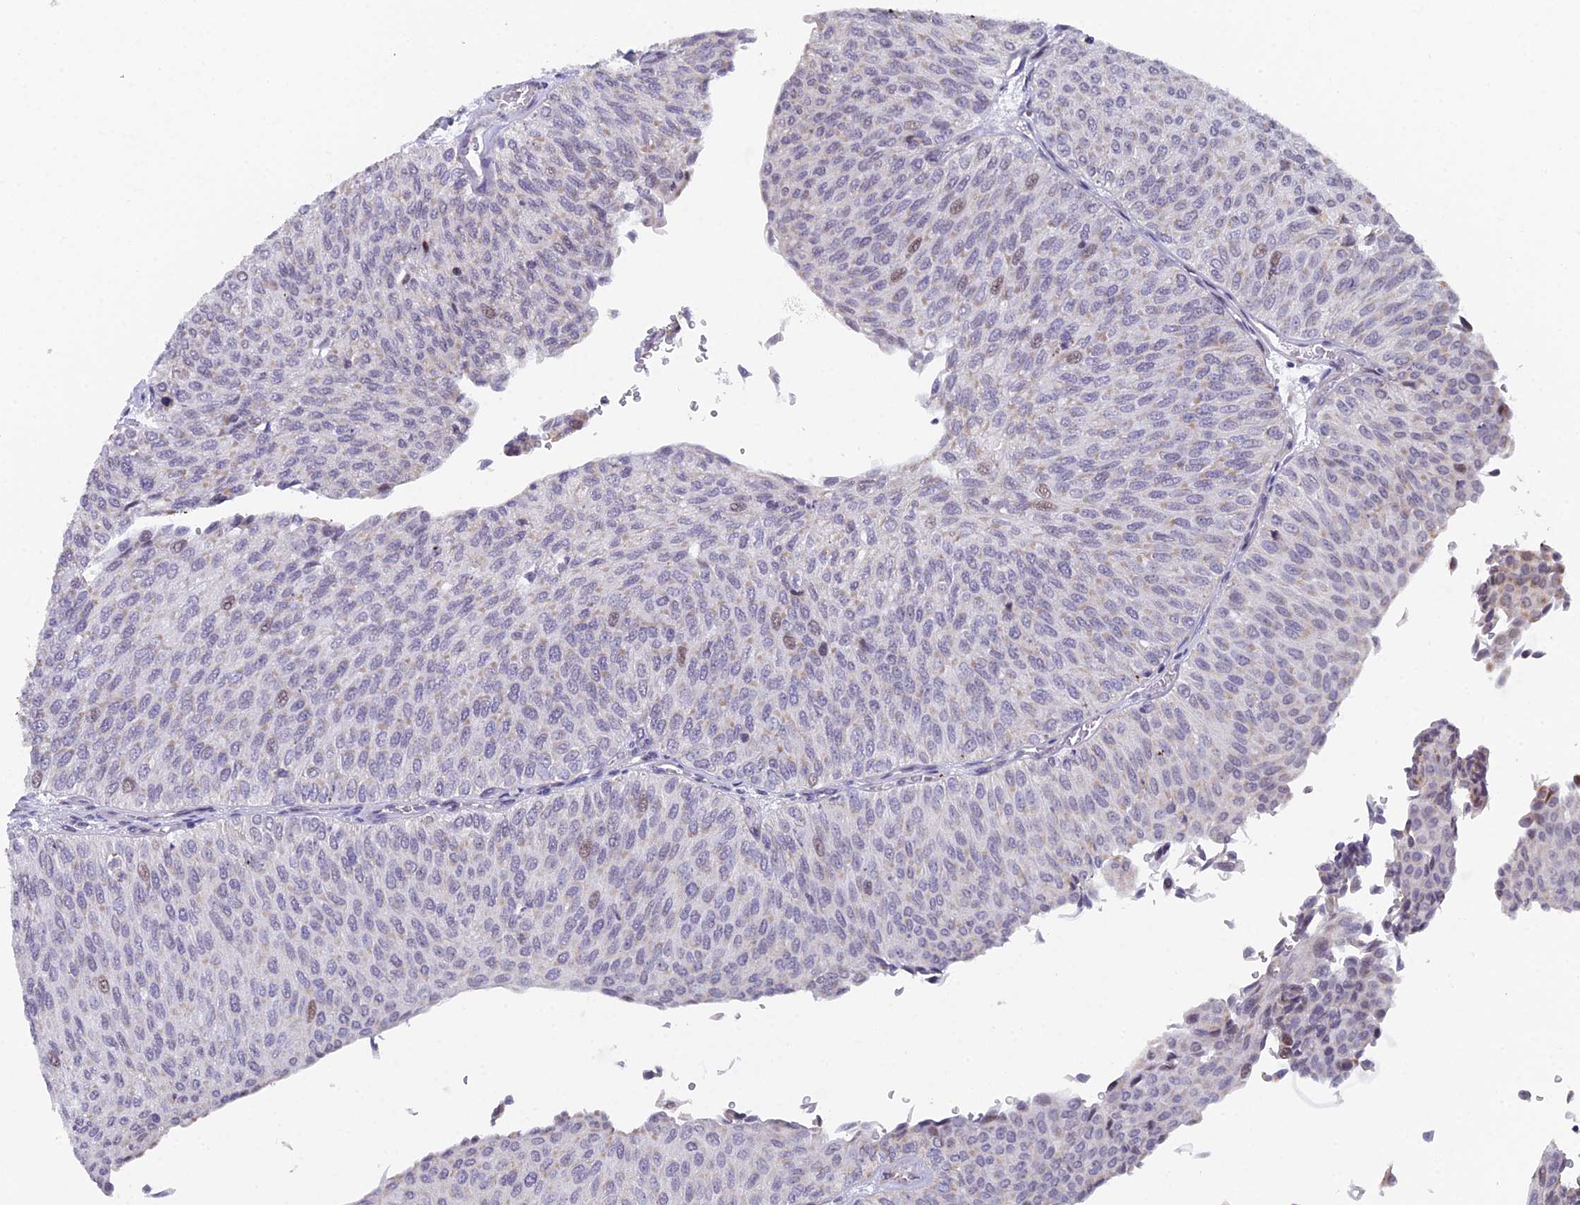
{"staining": {"intensity": "moderate", "quantity": "<25%", "location": "nuclear"}, "tissue": "urothelial cancer", "cell_type": "Tumor cells", "image_type": "cancer", "snomed": [{"axis": "morphology", "description": "Urothelial carcinoma, Low grade"}, {"axis": "topography", "description": "Urinary bladder"}], "caption": "Tumor cells exhibit low levels of moderate nuclear expression in approximately <25% of cells in urothelial carcinoma (low-grade). (IHC, brightfield microscopy, high magnification).", "gene": "XKR9", "patient": {"sex": "male", "age": 78}}